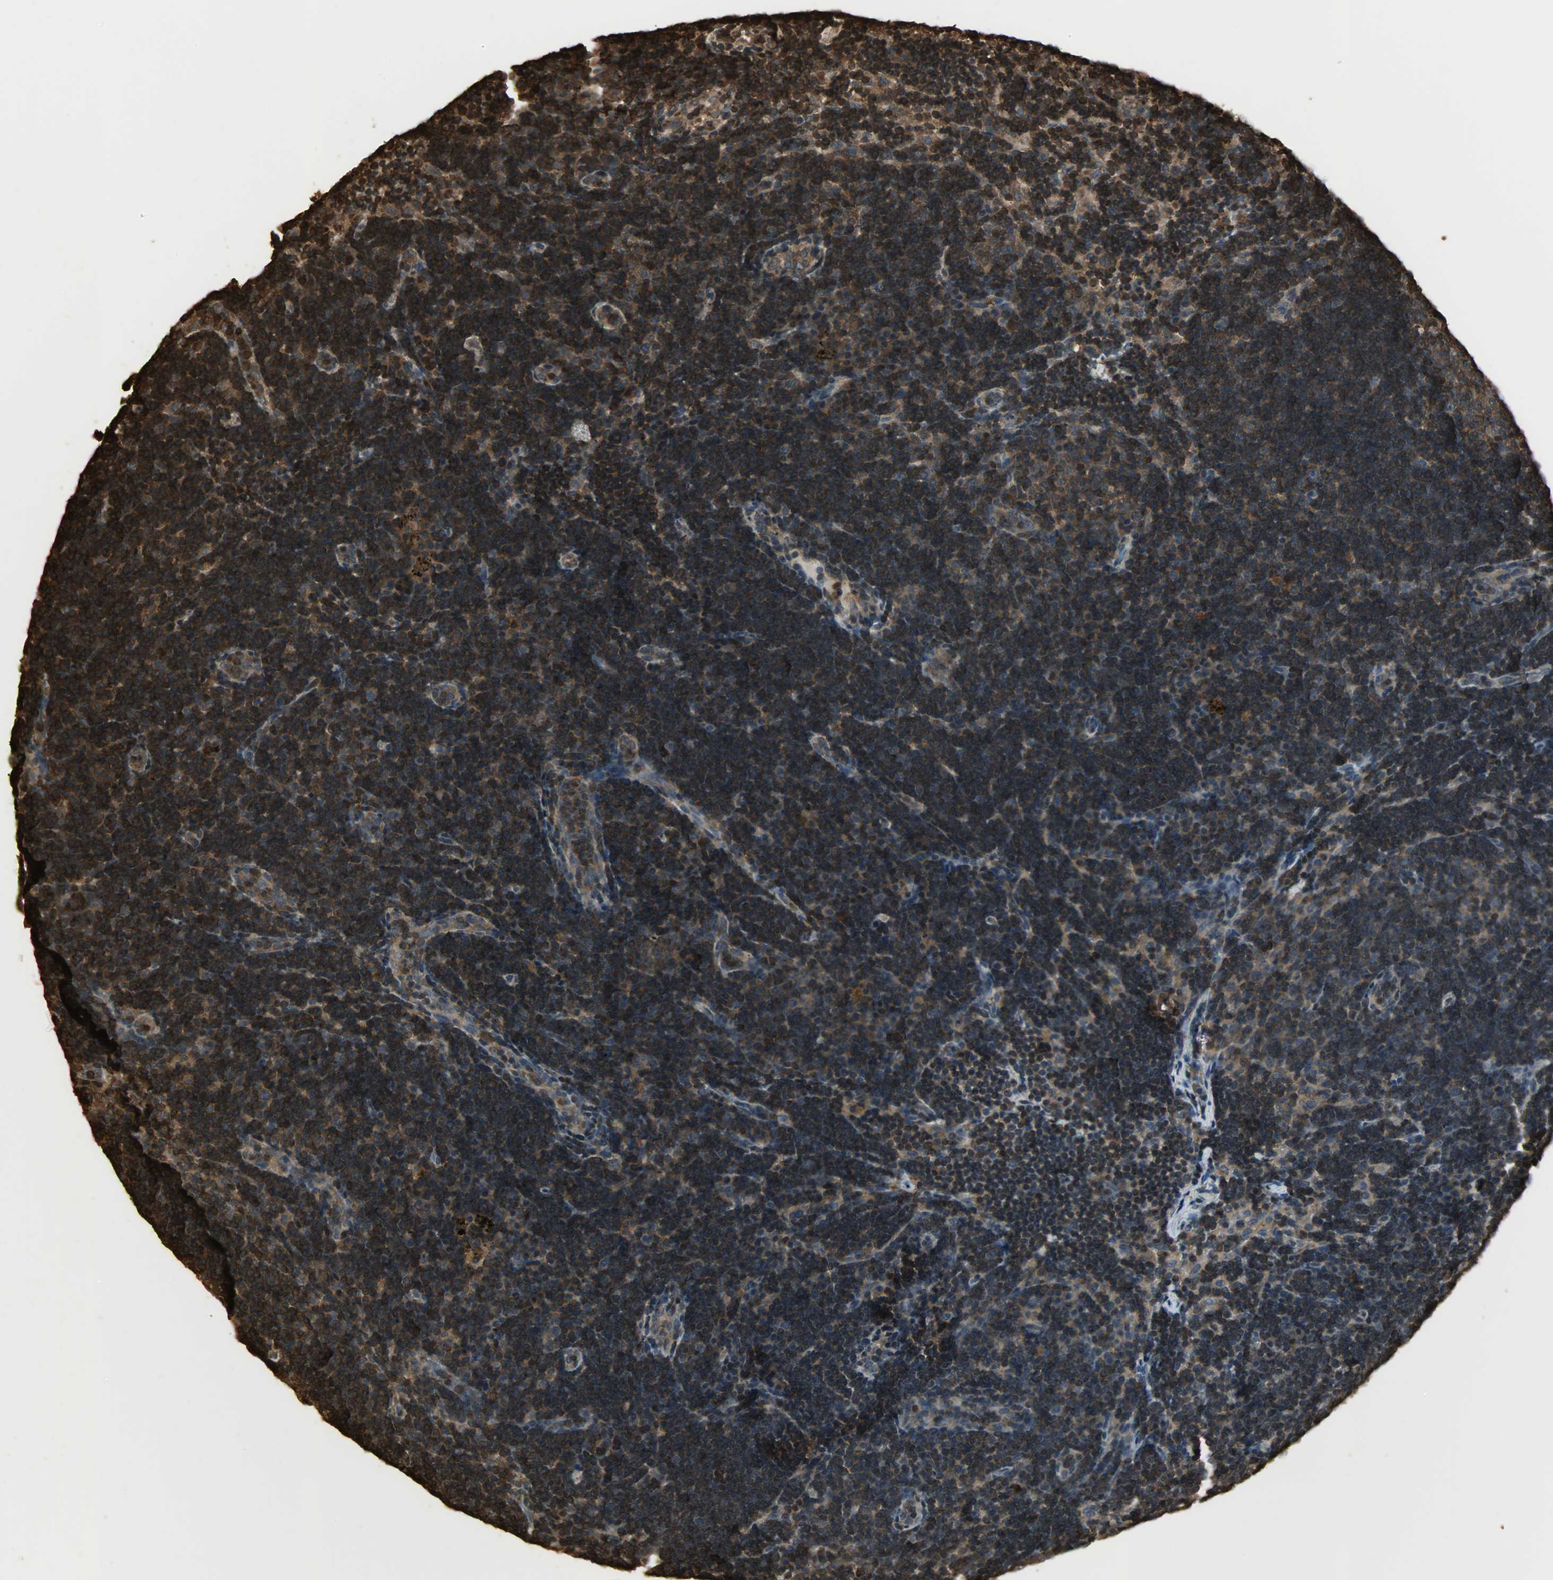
{"staining": {"intensity": "strong", "quantity": ">75%", "location": "cytoplasmic/membranous"}, "tissue": "lymph node", "cell_type": "Germinal center cells", "image_type": "normal", "snomed": [{"axis": "morphology", "description": "Normal tissue, NOS"}, {"axis": "morphology", "description": "Squamous cell carcinoma, metastatic, NOS"}, {"axis": "topography", "description": "Lymph node"}], "caption": "Immunohistochemistry of benign lymph node reveals high levels of strong cytoplasmic/membranous positivity in about >75% of germinal center cells.", "gene": "YWHAZ", "patient": {"sex": "female", "age": 53}}